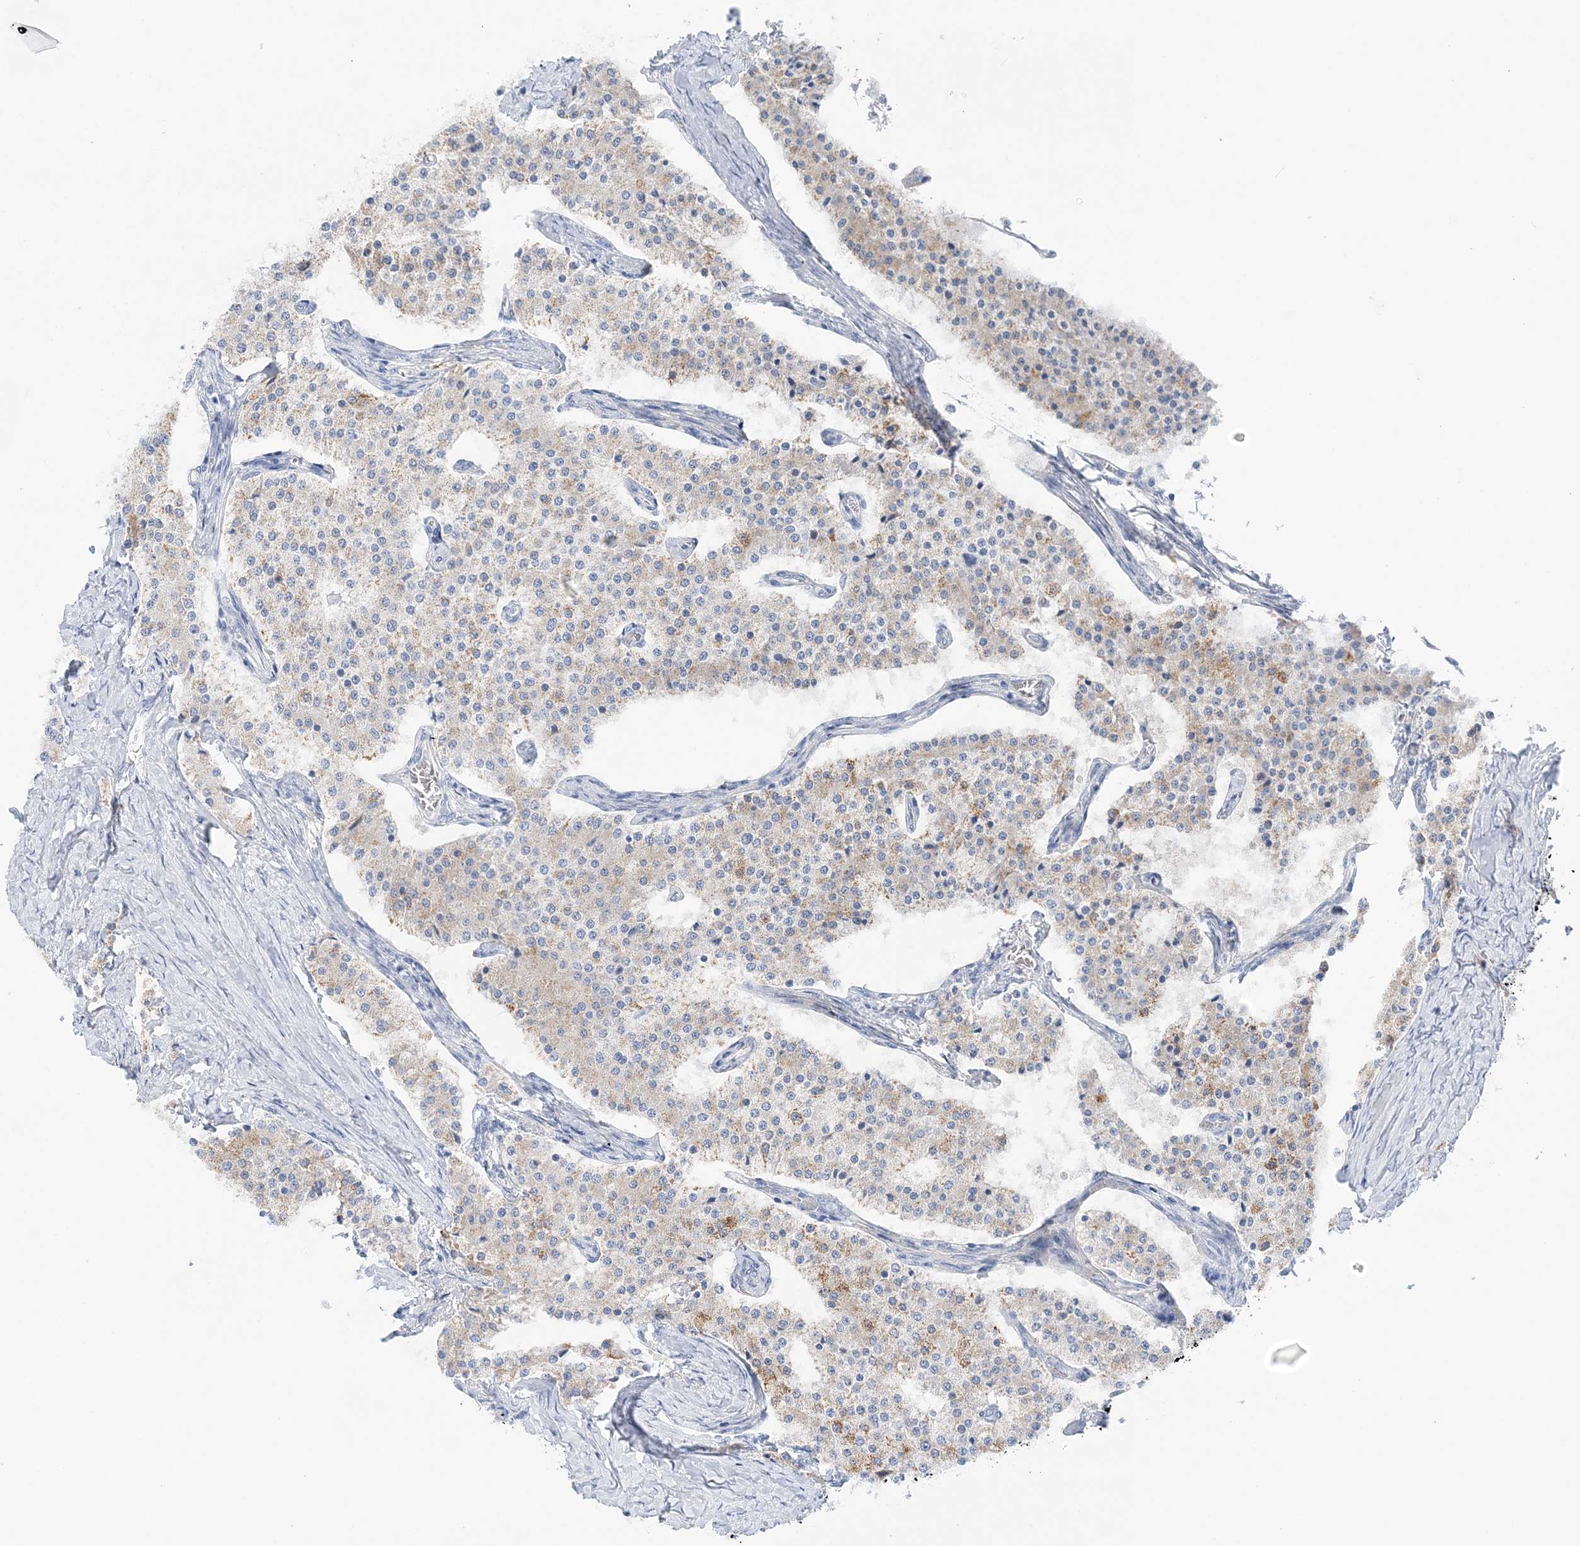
{"staining": {"intensity": "weak", "quantity": "25%-75%", "location": "cytoplasmic/membranous"}, "tissue": "carcinoid", "cell_type": "Tumor cells", "image_type": "cancer", "snomed": [{"axis": "morphology", "description": "Carcinoid, malignant, NOS"}, {"axis": "topography", "description": "Colon"}], "caption": "DAB (3,3'-diaminobenzidine) immunohistochemical staining of human carcinoid displays weak cytoplasmic/membranous protein expression in about 25%-75% of tumor cells. The protein of interest is stained brown, and the nuclei are stained in blue (DAB IHC with brightfield microscopy, high magnification).", "gene": "HMGCS1", "patient": {"sex": "female", "age": 52}}